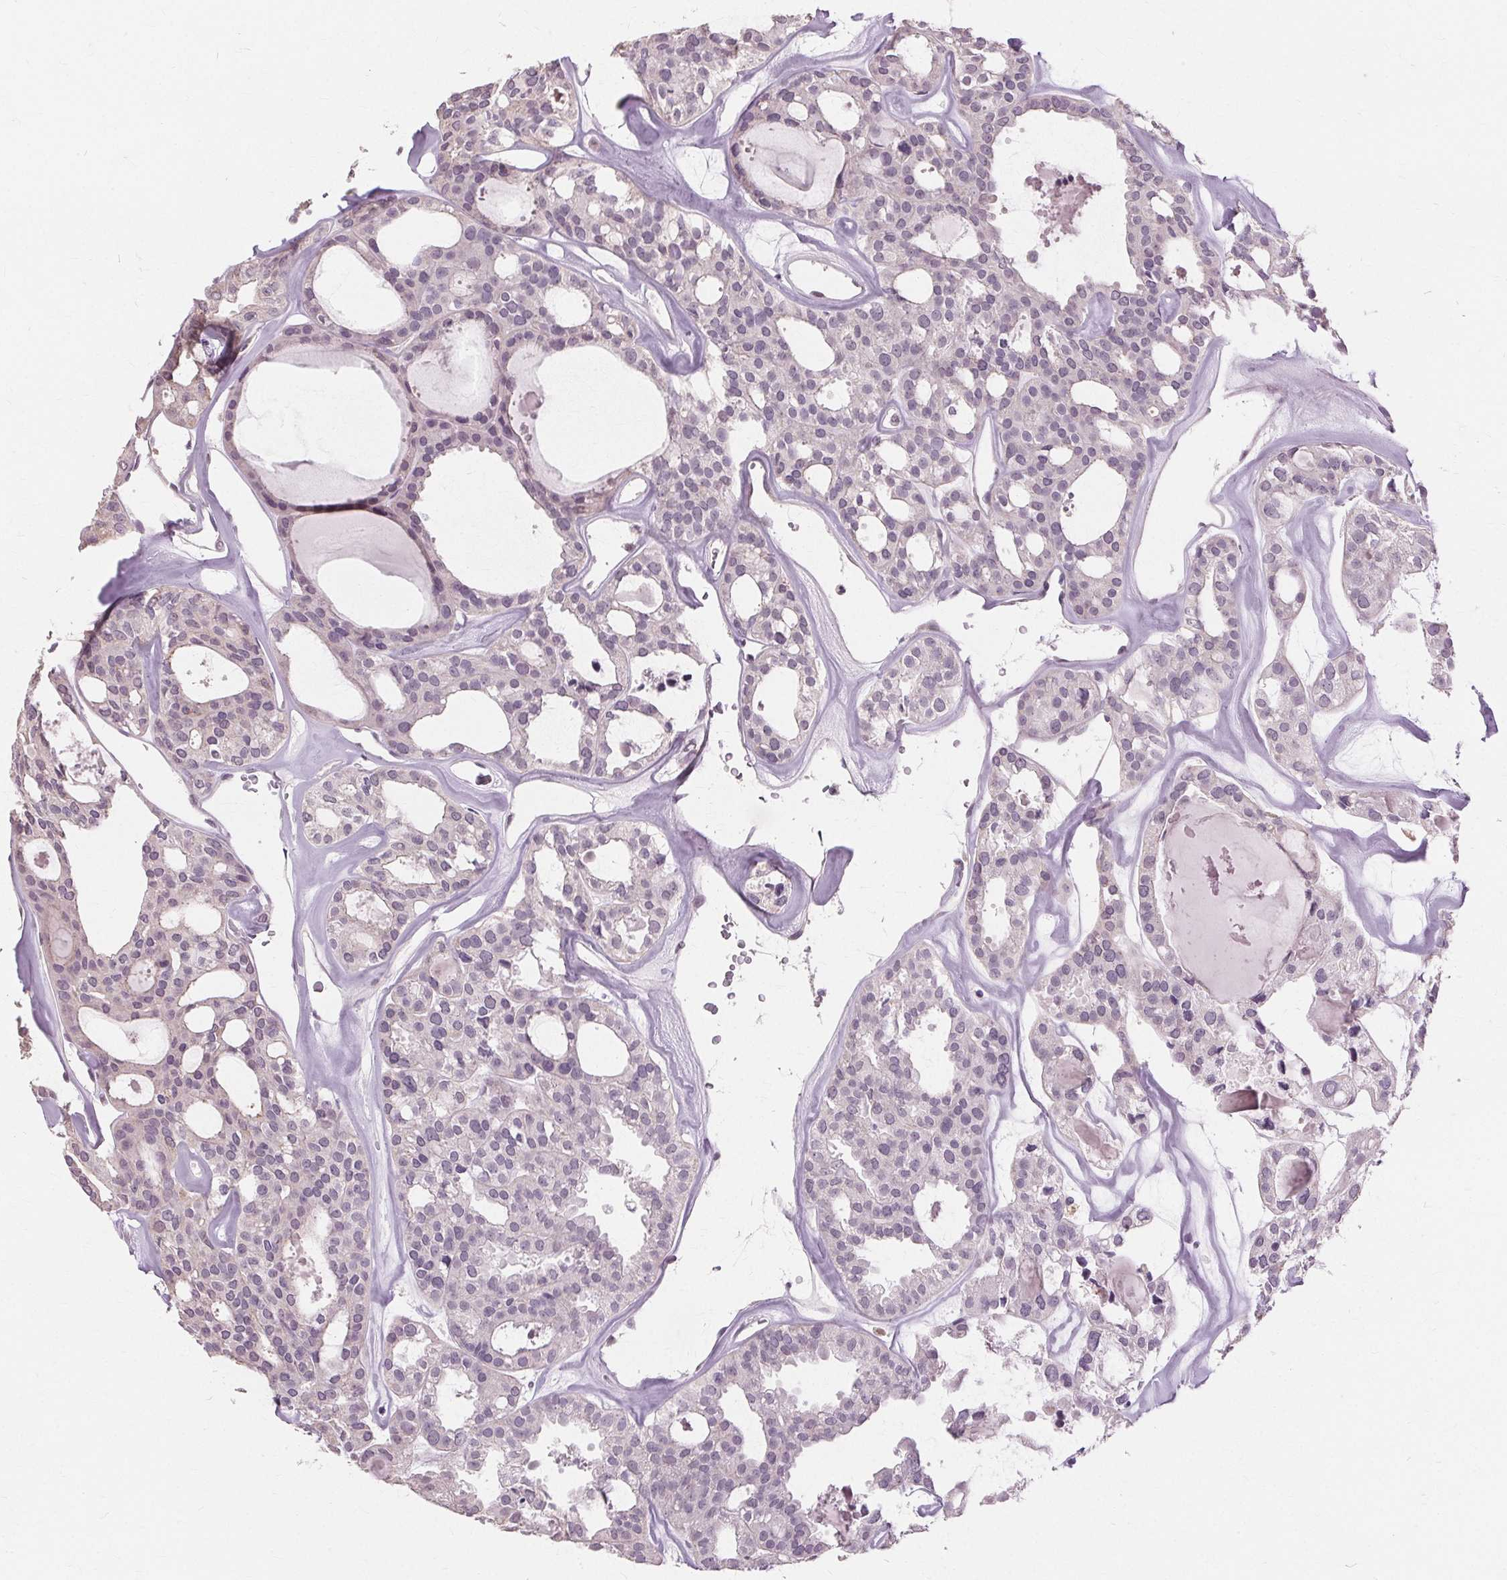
{"staining": {"intensity": "negative", "quantity": "none", "location": "none"}, "tissue": "thyroid cancer", "cell_type": "Tumor cells", "image_type": "cancer", "snomed": [{"axis": "morphology", "description": "Follicular adenoma carcinoma, NOS"}, {"axis": "topography", "description": "Thyroid gland"}], "caption": "Immunohistochemistry (IHC) histopathology image of human thyroid follicular adenoma carcinoma stained for a protein (brown), which exhibits no staining in tumor cells. The staining was performed using DAB (3,3'-diaminobenzidine) to visualize the protein expression in brown, while the nuclei were stained in blue with hematoxylin (Magnification: 20x).", "gene": "SIGLEC6", "patient": {"sex": "male", "age": 75}}